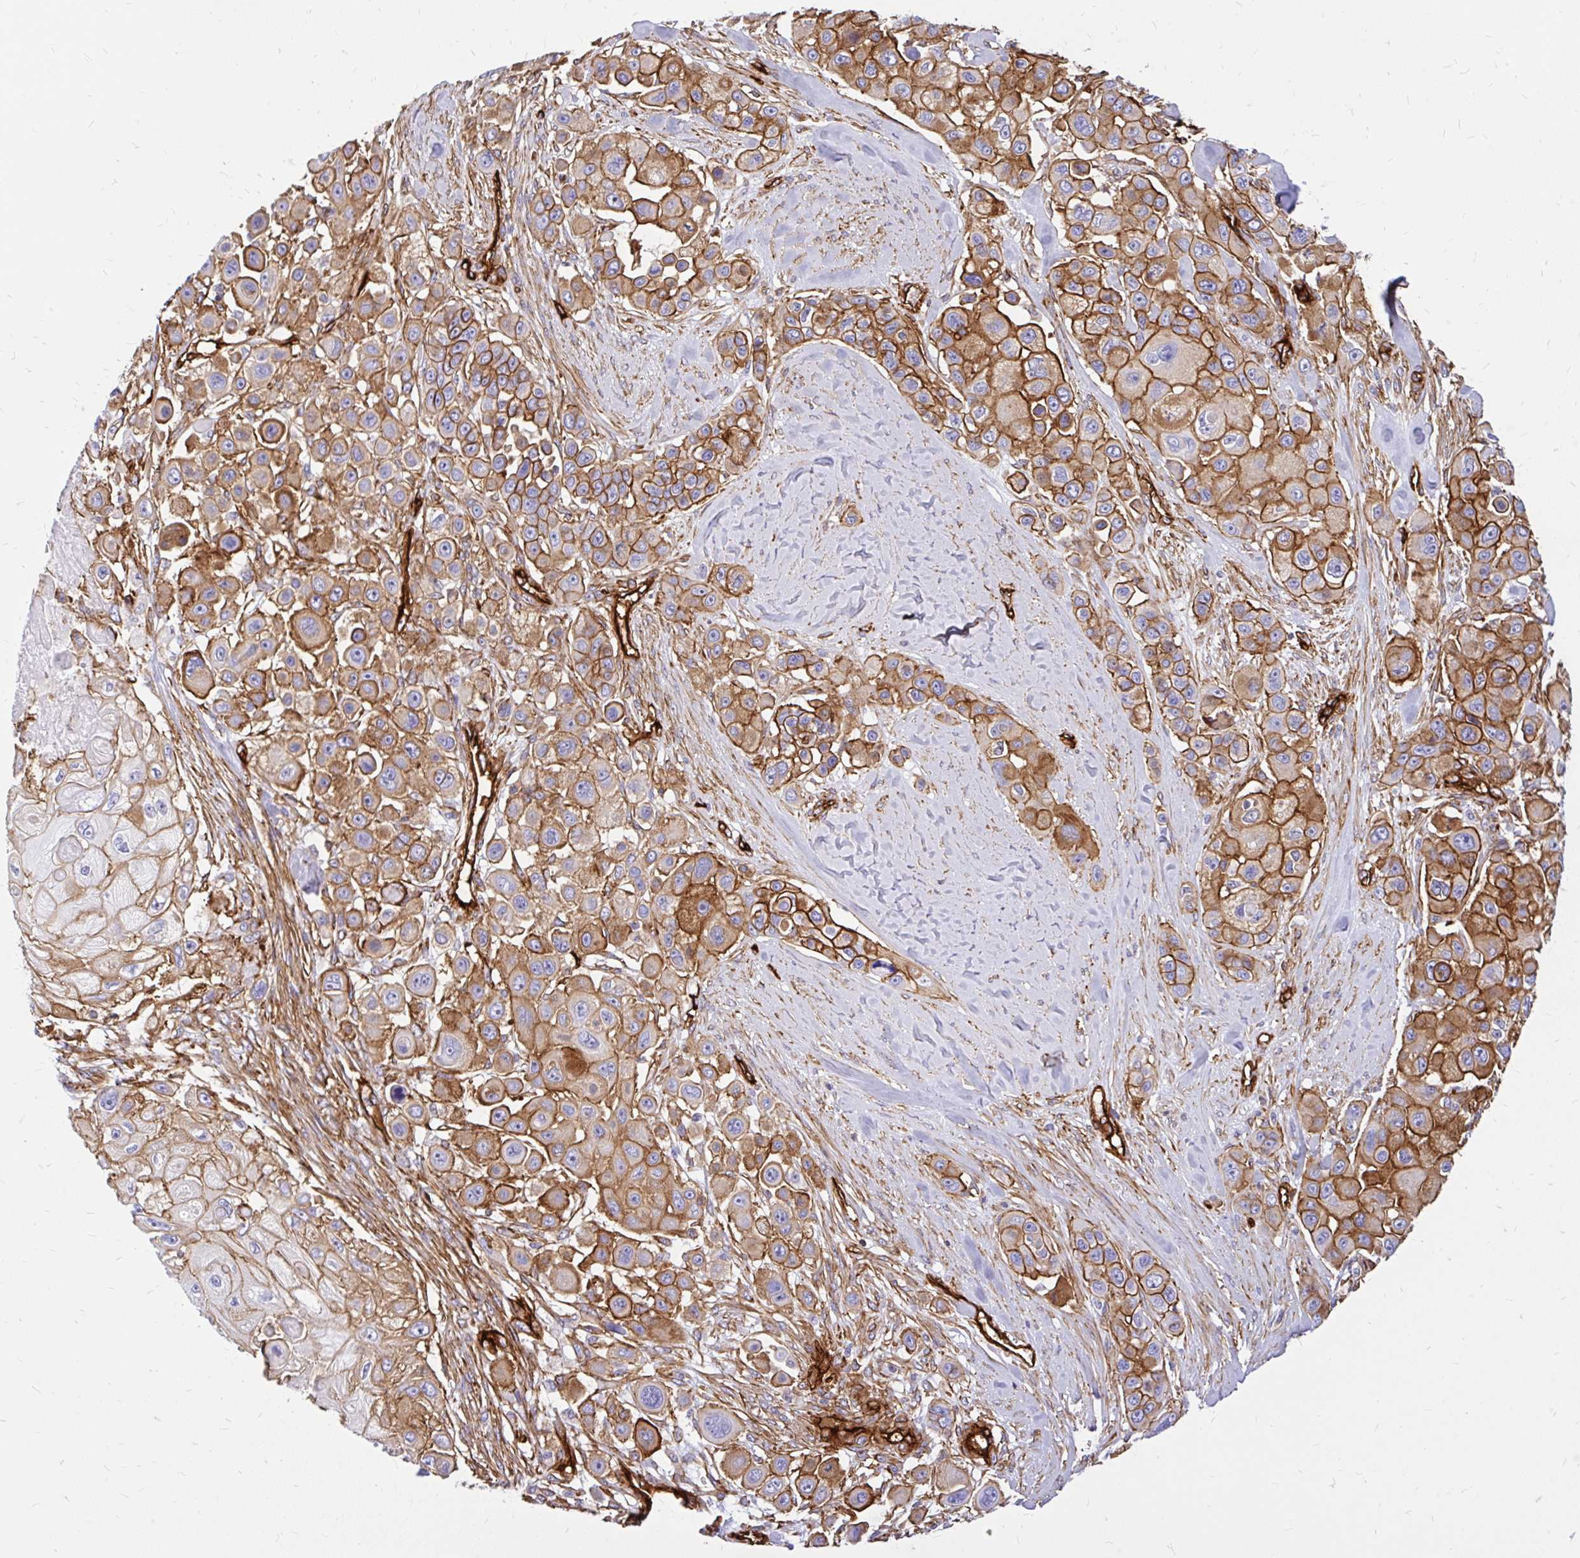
{"staining": {"intensity": "moderate", "quantity": ">75%", "location": "cytoplasmic/membranous"}, "tissue": "skin cancer", "cell_type": "Tumor cells", "image_type": "cancer", "snomed": [{"axis": "morphology", "description": "Squamous cell carcinoma, NOS"}, {"axis": "topography", "description": "Skin"}], "caption": "Immunohistochemical staining of skin cancer (squamous cell carcinoma) demonstrates medium levels of moderate cytoplasmic/membranous protein positivity in about >75% of tumor cells.", "gene": "MAP1LC3B", "patient": {"sex": "male", "age": 67}}